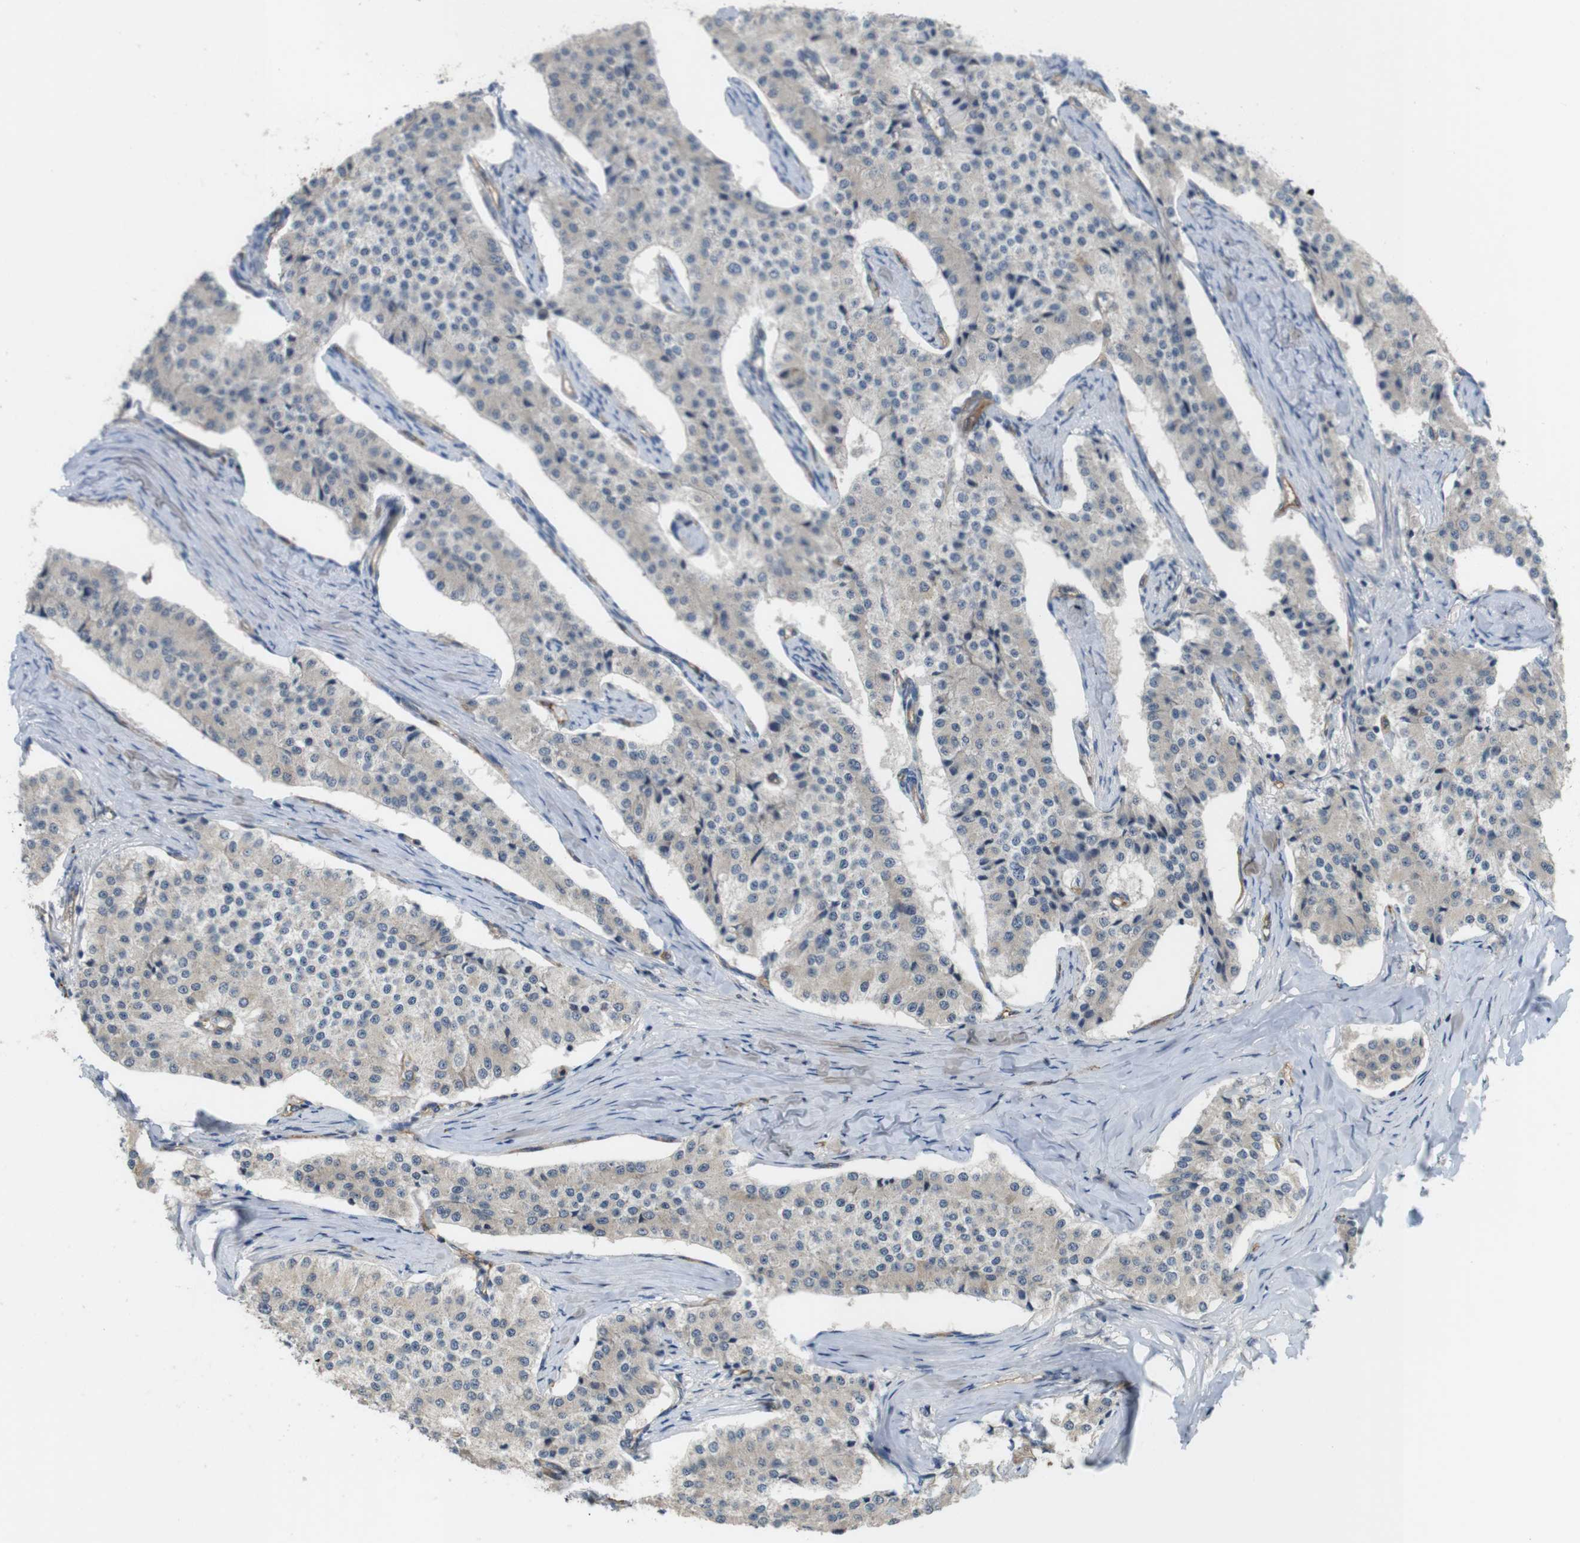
{"staining": {"intensity": "weak", "quantity": ">75%", "location": "cytoplasmic/membranous"}, "tissue": "carcinoid", "cell_type": "Tumor cells", "image_type": "cancer", "snomed": [{"axis": "morphology", "description": "Carcinoid, malignant, NOS"}, {"axis": "topography", "description": "Colon"}], "caption": "Malignant carcinoid stained for a protein (brown) shows weak cytoplasmic/membranous positive expression in approximately >75% of tumor cells.", "gene": "BVES", "patient": {"sex": "female", "age": 52}}